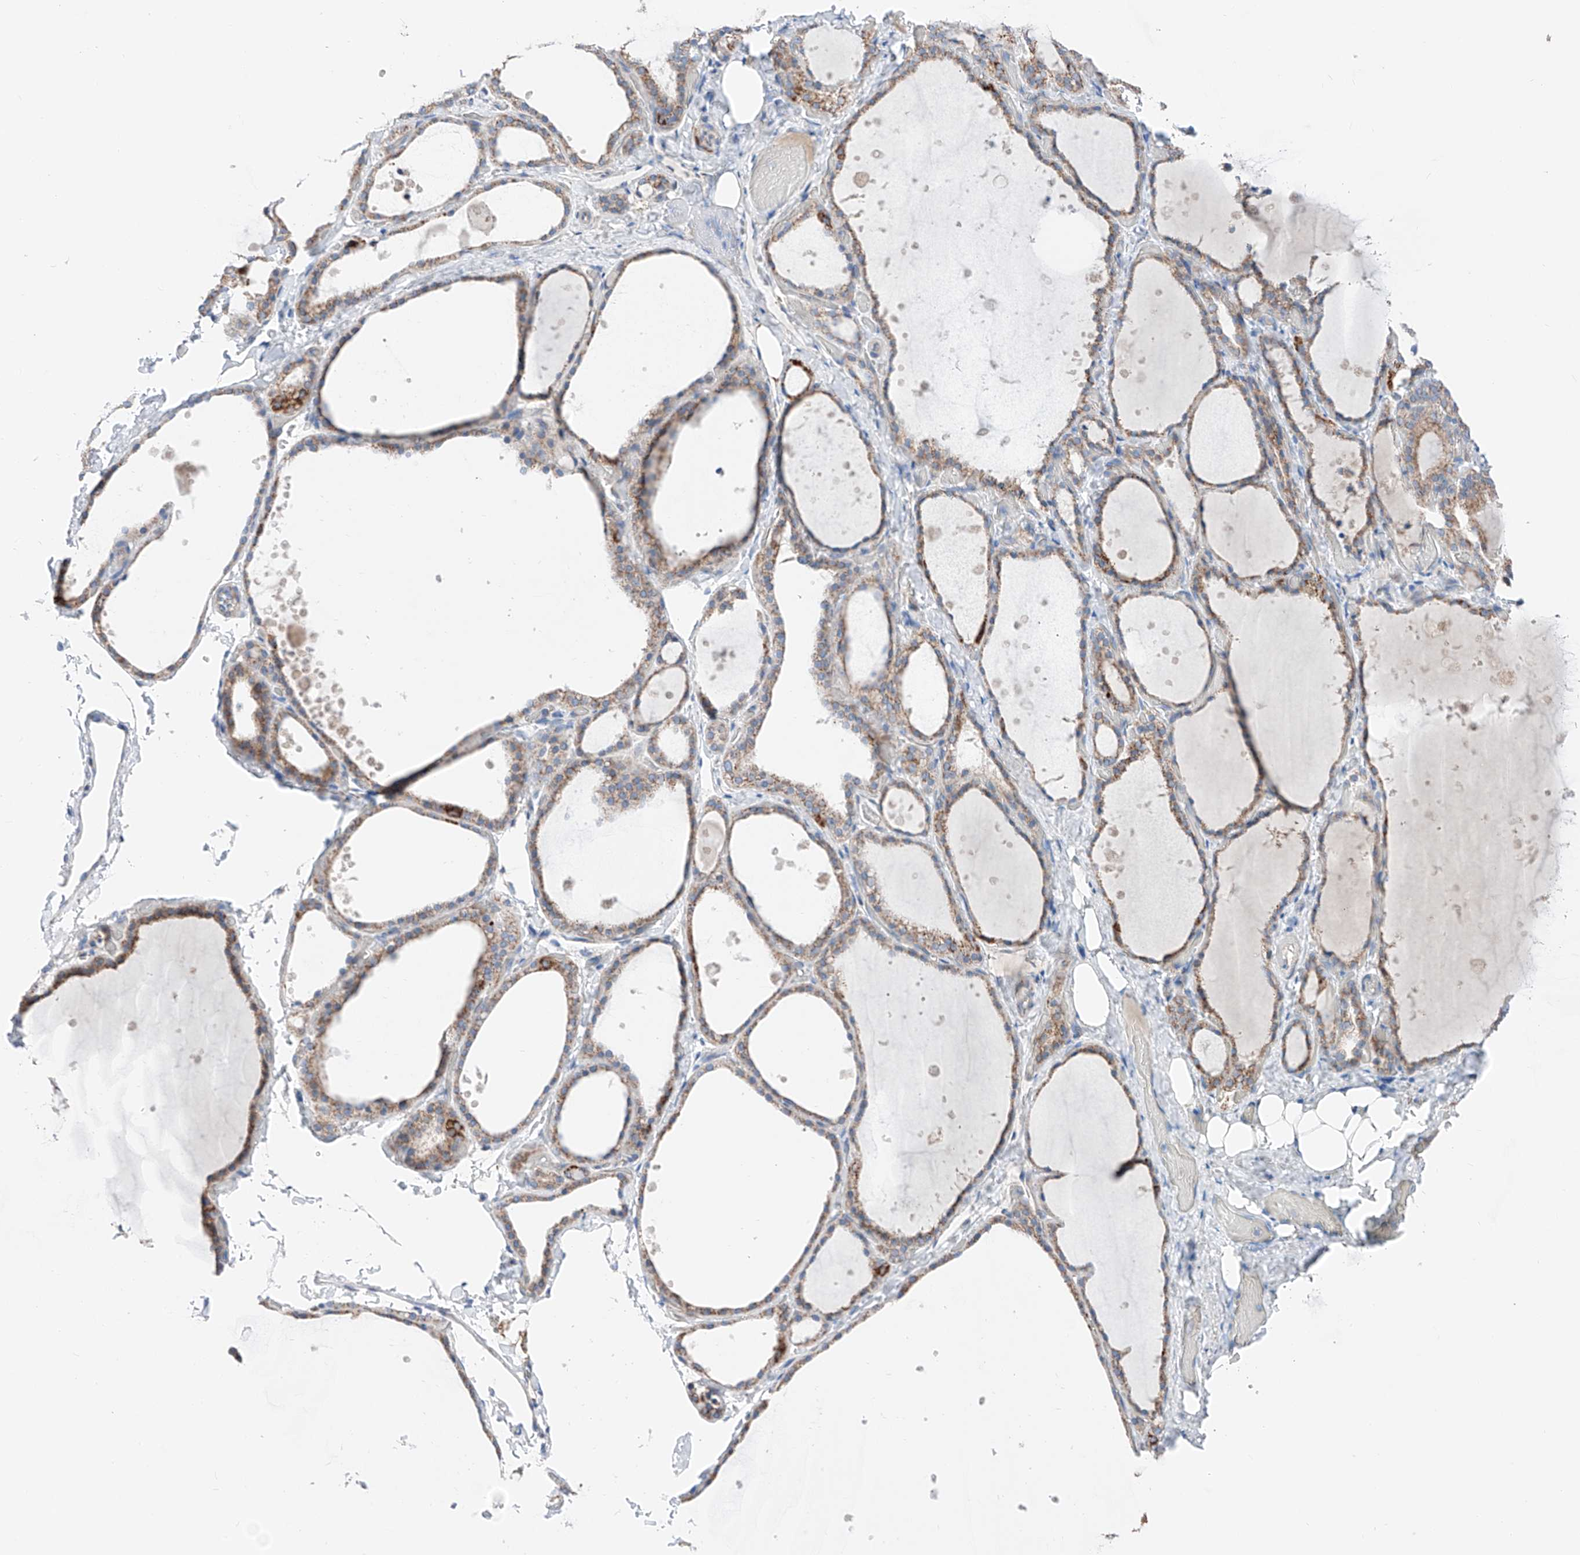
{"staining": {"intensity": "moderate", "quantity": "25%-75%", "location": "cytoplasmic/membranous"}, "tissue": "thyroid gland", "cell_type": "Glandular cells", "image_type": "normal", "snomed": [{"axis": "morphology", "description": "Normal tissue, NOS"}, {"axis": "topography", "description": "Thyroid gland"}], "caption": "Immunohistochemistry (IHC) of unremarkable human thyroid gland displays medium levels of moderate cytoplasmic/membranous staining in about 25%-75% of glandular cells. (DAB (3,3'-diaminobenzidine) IHC with brightfield microscopy, high magnification).", "gene": "MRAP", "patient": {"sex": "female", "age": 44}}